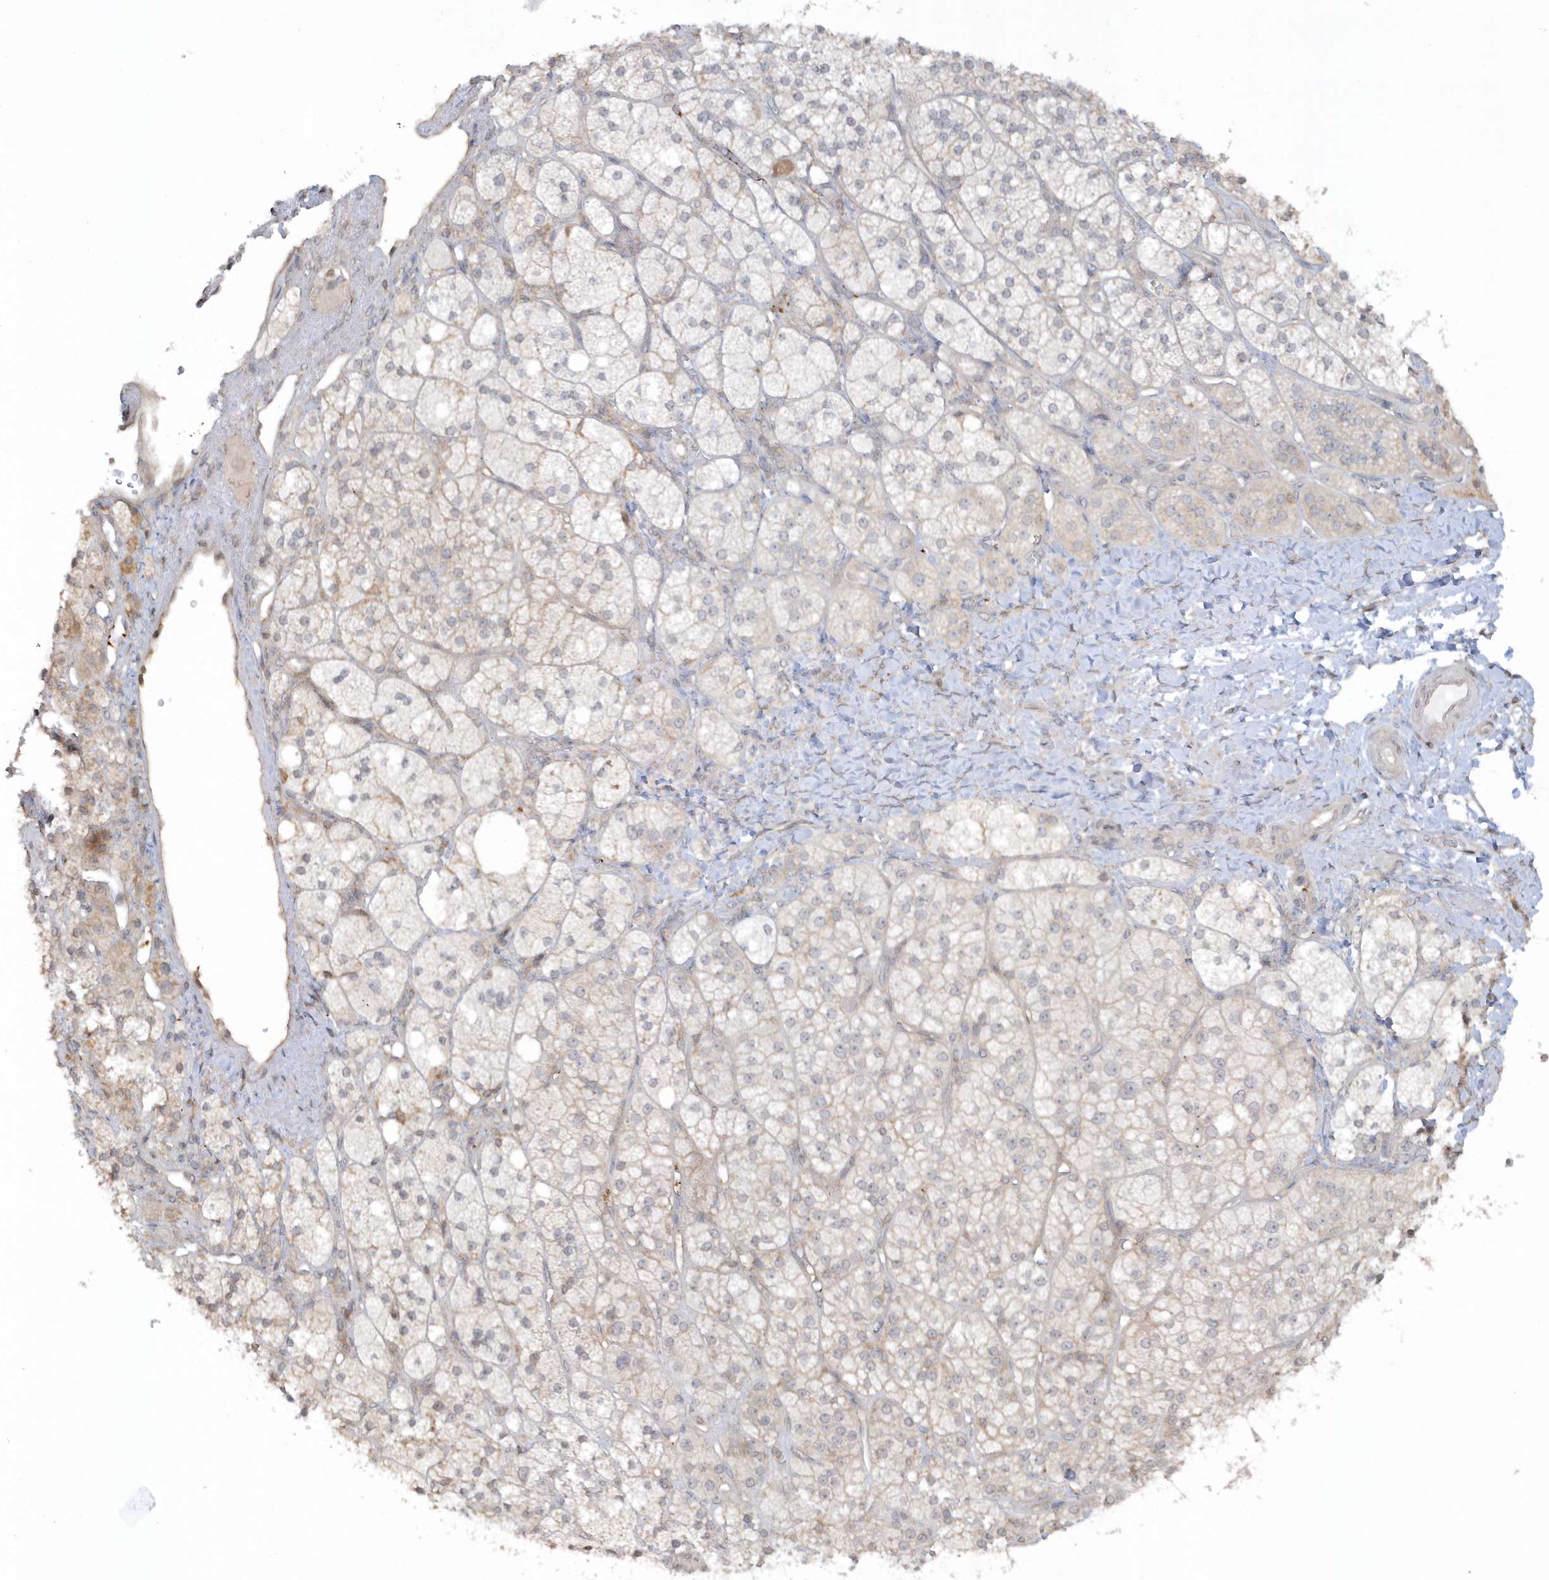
{"staining": {"intensity": "weak", "quantity": "<25%", "location": "cytoplasmic/membranous"}, "tissue": "adrenal gland", "cell_type": "Glandular cells", "image_type": "normal", "snomed": [{"axis": "morphology", "description": "Normal tissue, NOS"}, {"axis": "topography", "description": "Adrenal gland"}], "caption": "A high-resolution micrograph shows immunohistochemistry staining of benign adrenal gland, which reveals no significant expression in glandular cells.", "gene": "BSN", "patient": {"sex": "male", "age": 61}}